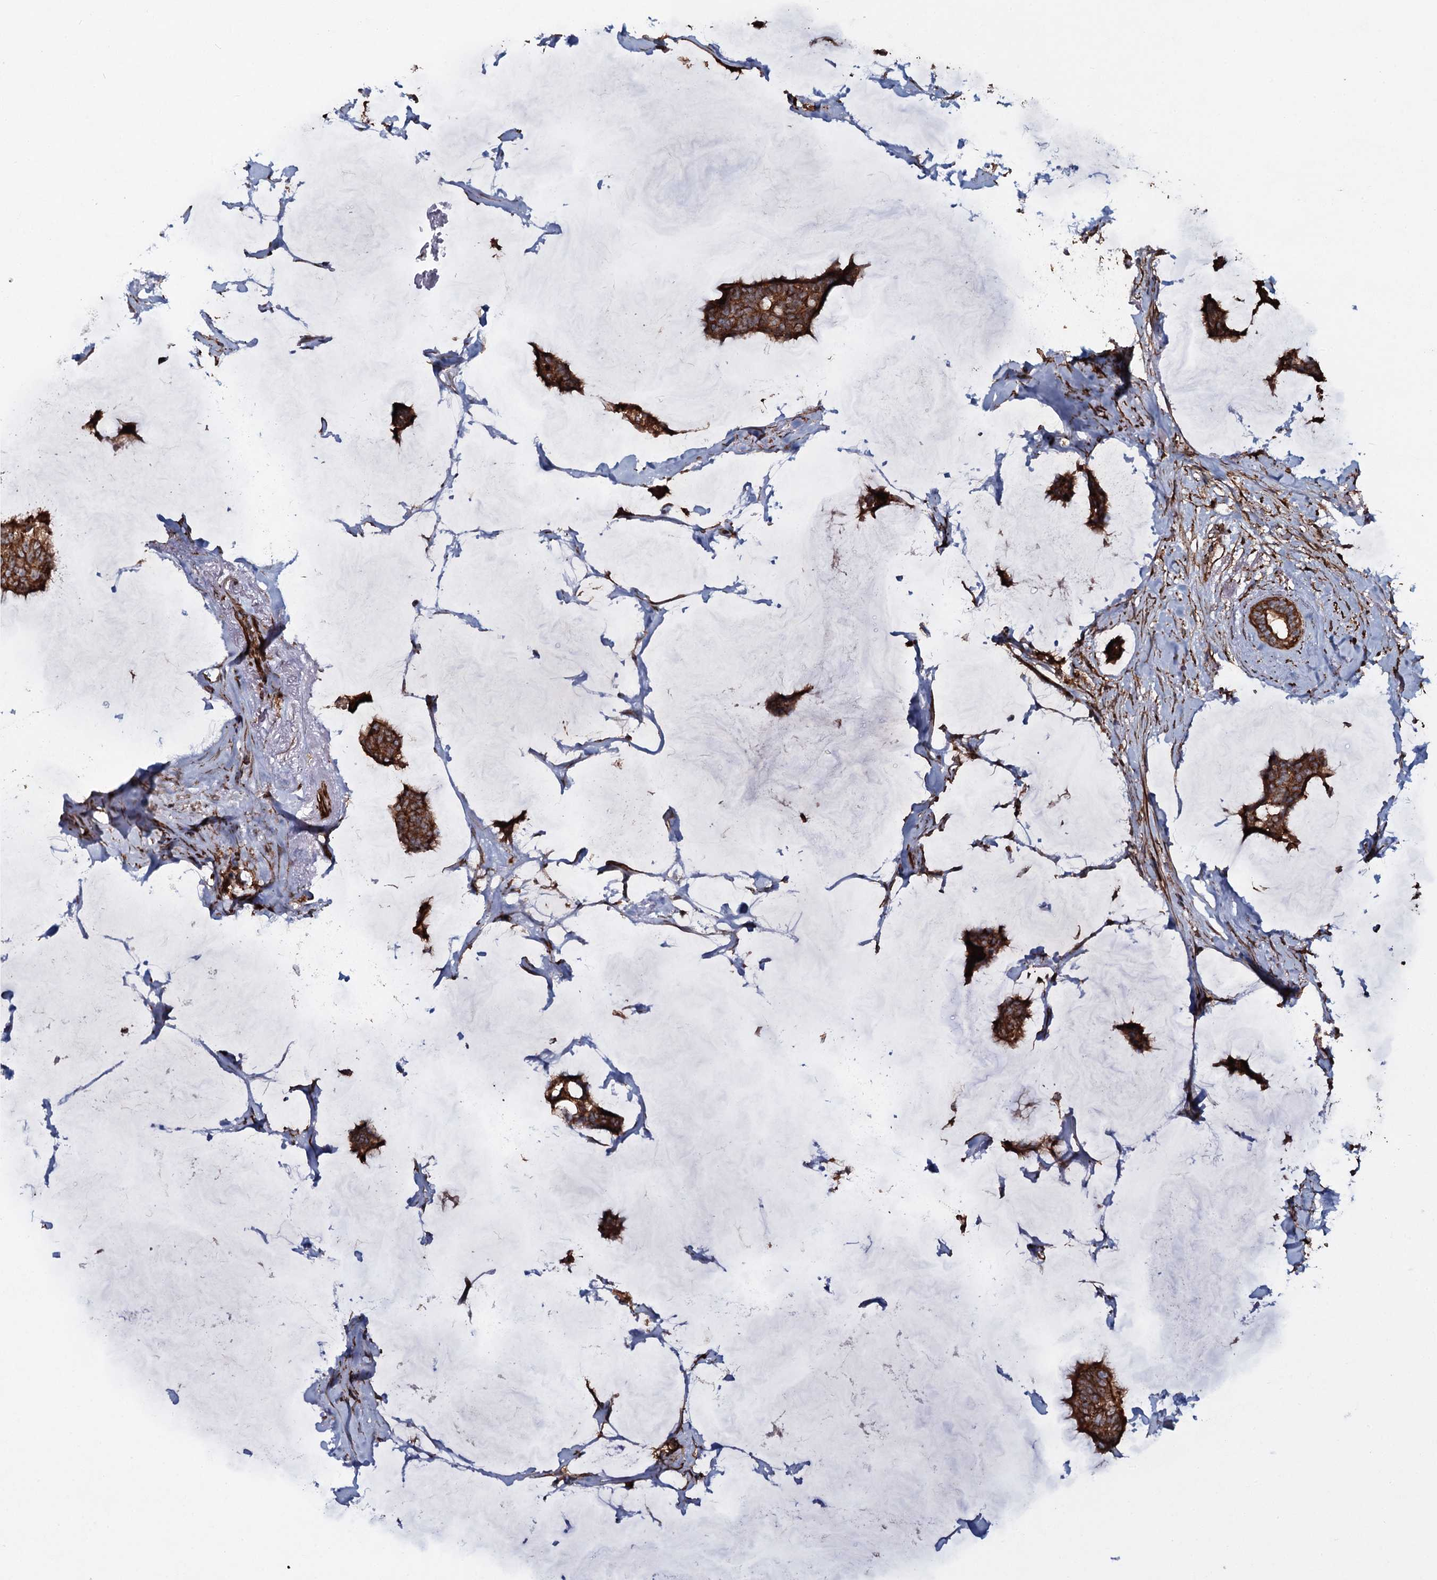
{"staining": {"intensity": "strong", "quantity": ">75%", "location": "cytoplasmic/membranous"}, "tissue": "breast cancer", "cell_type": "Tumor cells", "image_type": "cancer", "snomed": [{"axis": "morphology", "description": "Duct carcinoma"}, {"axis": "topography", "description": "Breast"}], "caption": "Strong cytoplasmic/membranous protein expression is present in approximately >75% of tumor cells in breast cancer. Immunohistochemistry (ihc) stains the protein of interest in brown and the nuclei are stained blue.", "gene": "VWA8", "patient": {"sex": "female", "age": 93}}